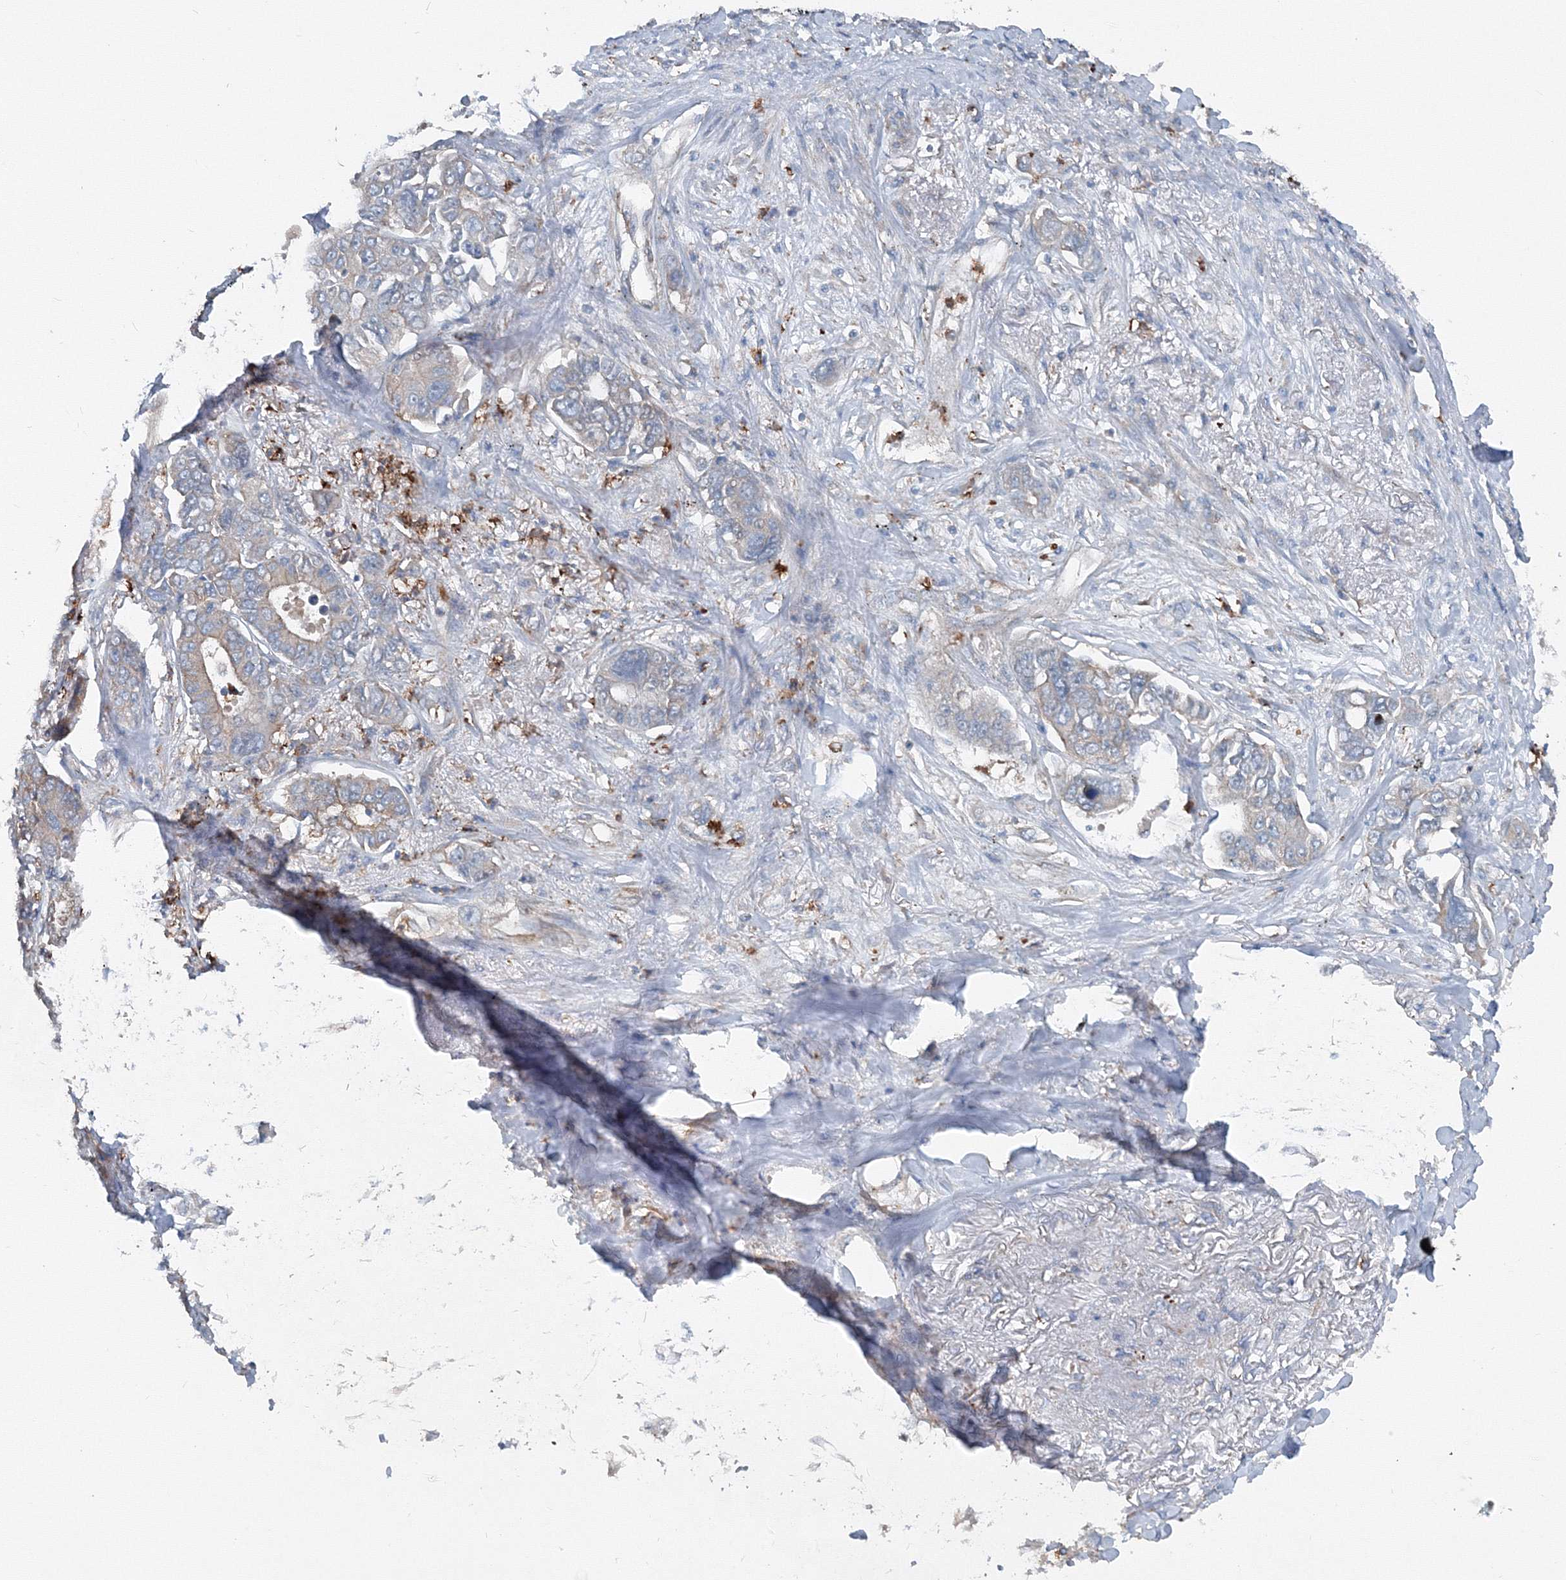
{"staining": {"intensity": "weak", "quantity": "25%-75%", "location": "cytoplasmic/membranous"}, "tissue": "lung cancer", "cell_type": "Tumor cells", "image_type": "cancer", "snomed": [{"axis": "morphology", "description": "Adenocarcinoma, NOS"}, {"axis": "topography", "description": "Lung"}], "caption": "Adenocarcinoma (lung) stained for a protein (brown) exhibits weak cytoplasmic/membranous positive expression in about 25%-75% of tumor cells.", "gene": "TPRKB", "patient": {"sex": "male", "age": 49}}